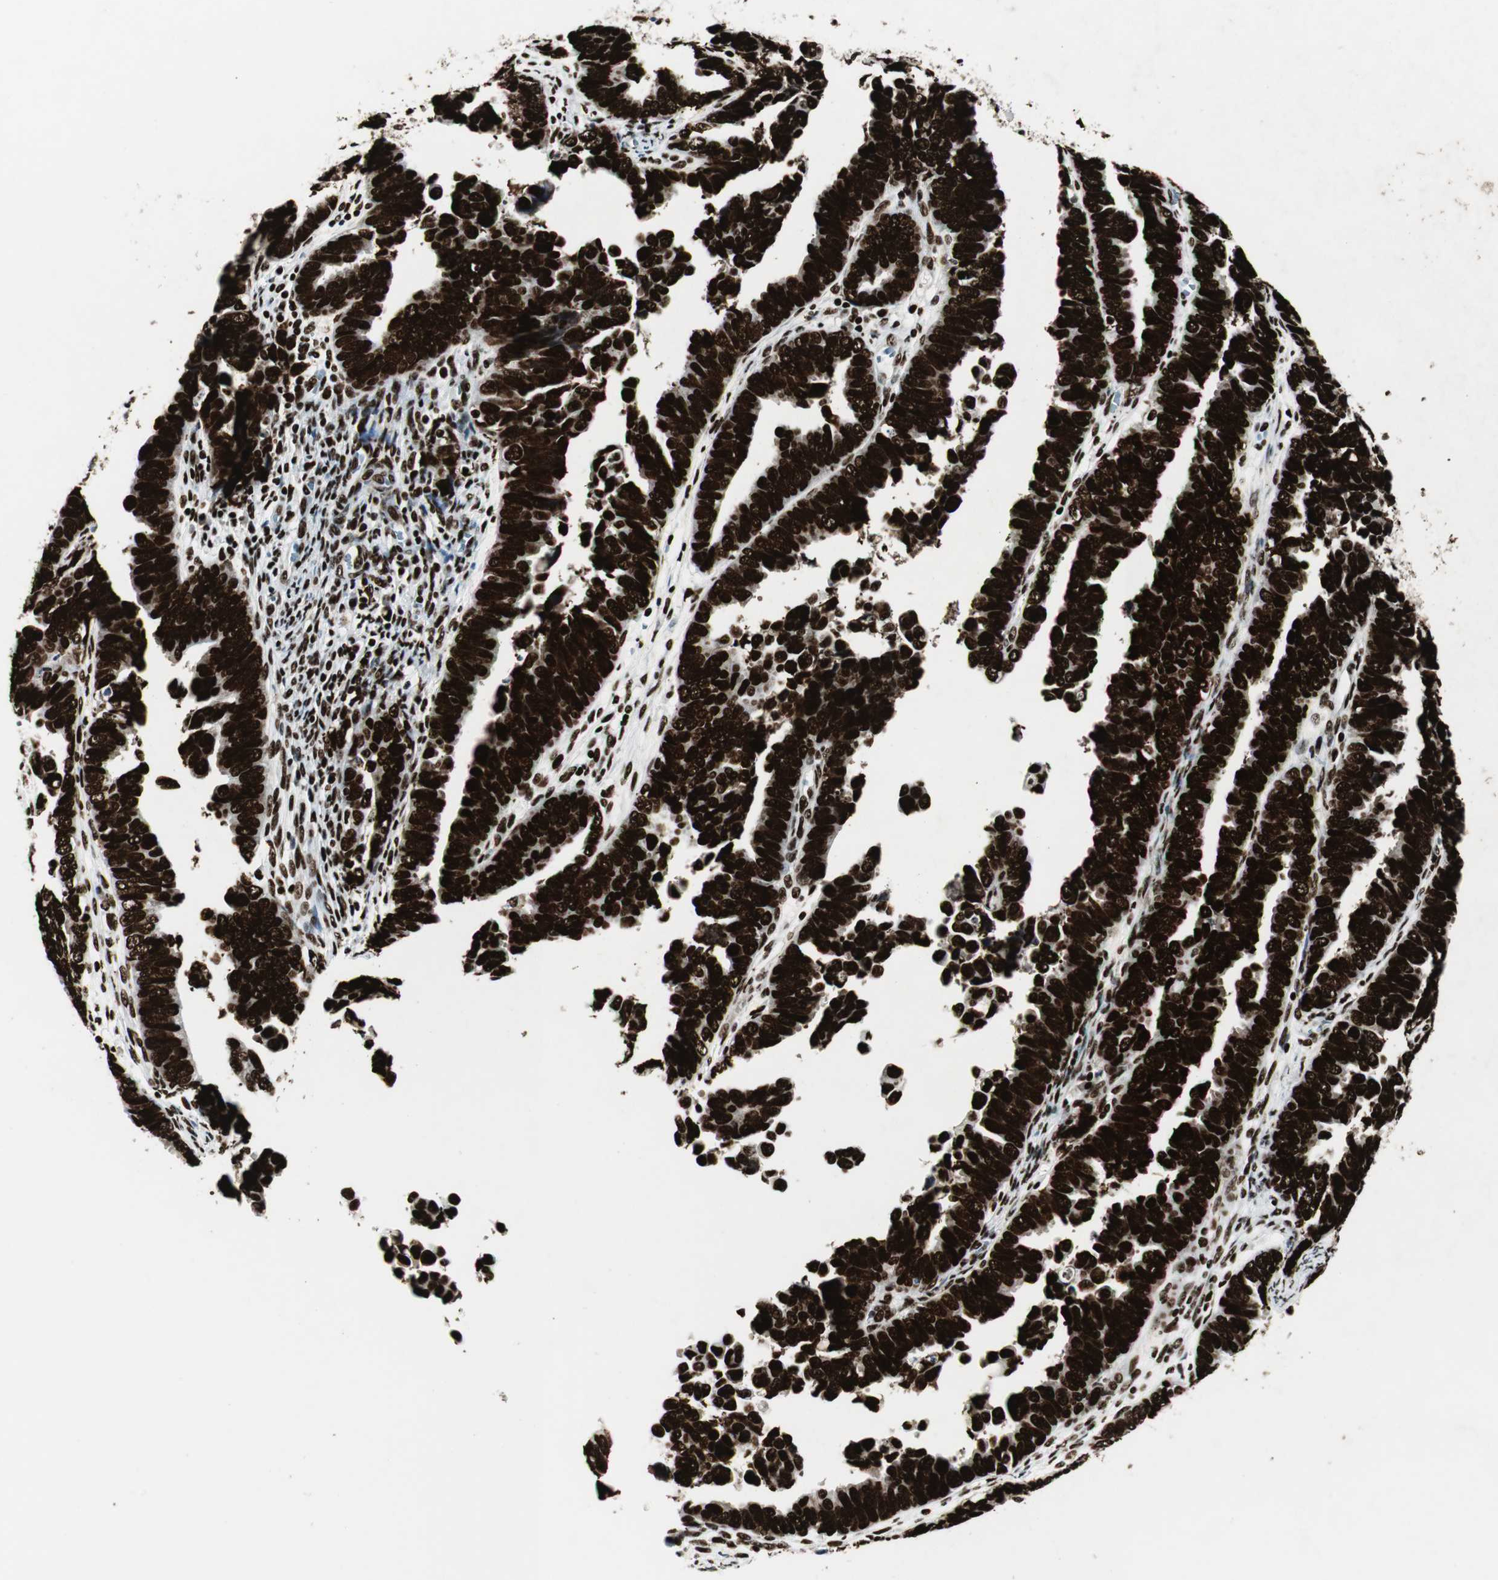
{"staining": {"intensity": "strong", "quantity": ">75%", "location": "nuclear"}, "tissue": "endometrial cancer", "cell_type": "Tumor cells", "image_type": "cancer", "snomed": [{"axis": "morphology", "description": "Adenocarcinoma, NOS"}, {"axis": "topography", "description": "Endometrium"}], "caption": "IHC of human adenocarcinoma (endometrial) reveals high levels of strong nuclear positivity in about >75% of tumor cells.", "gene": "NCL", "patient": {"sex": "female", "age": 75}}